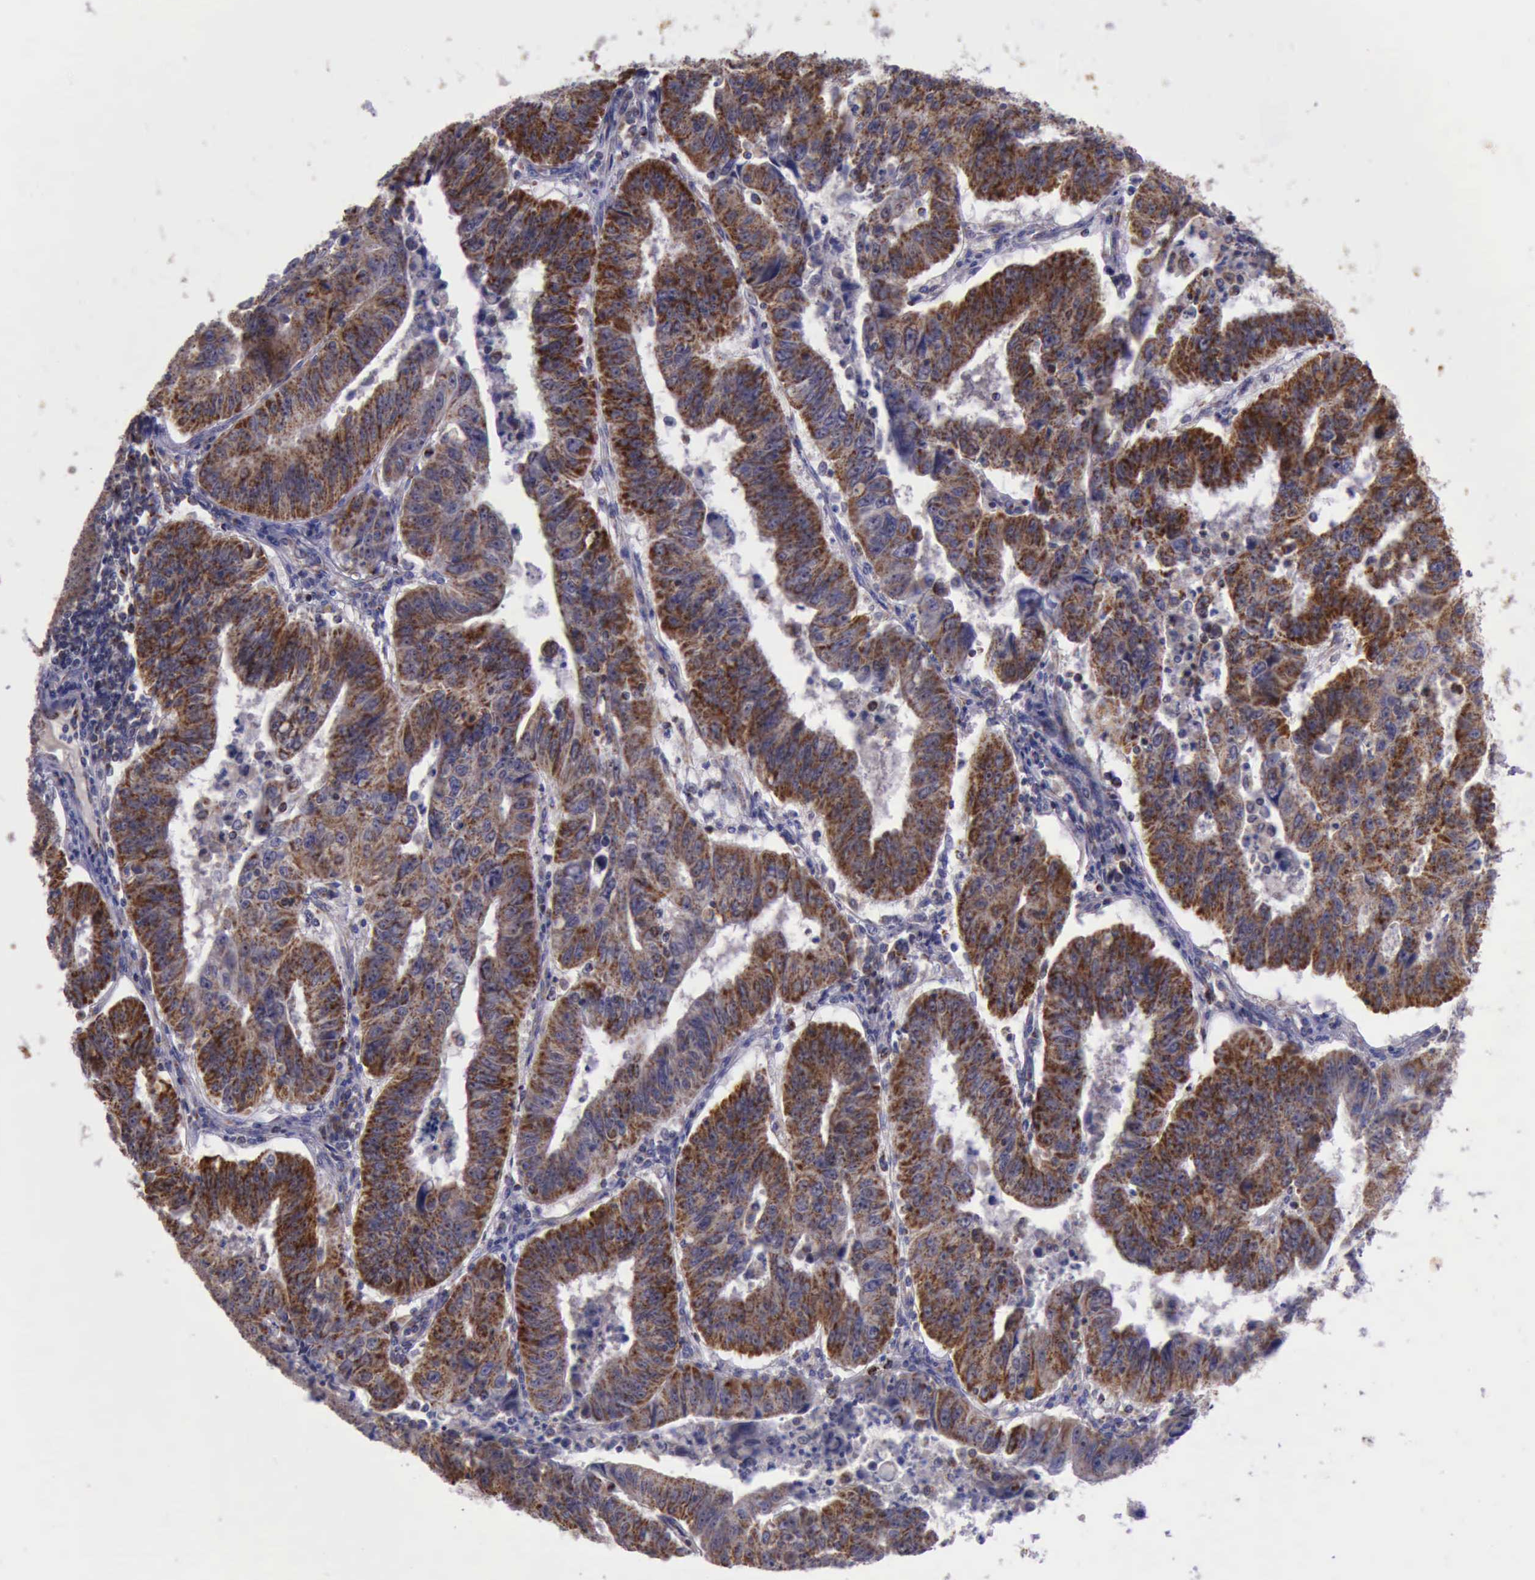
{"staining": {"intensity": "moderate", "quantity": ">75%", "location": "cytoplasmic/membranous"}, "tissue": "endometrial cancer", "cell_type": "Tumor cells", "image_type": "cancer", "snomed": [{"axis": "morphology", "description": "Adenocarcinoma, NOS"}, {"axis": "topography", "description": "Endometrium"}], "caption": "Endometrial cancer was stained to show a protein in brown. There is medium levels of moderate cytoplasmic/membranous staining in about >75% of tumor cells. (Brightfield microscopy of DAB IHC at high magnification).", "gene": "TXN2", "patient": {"sex": "female", "age": 42}}